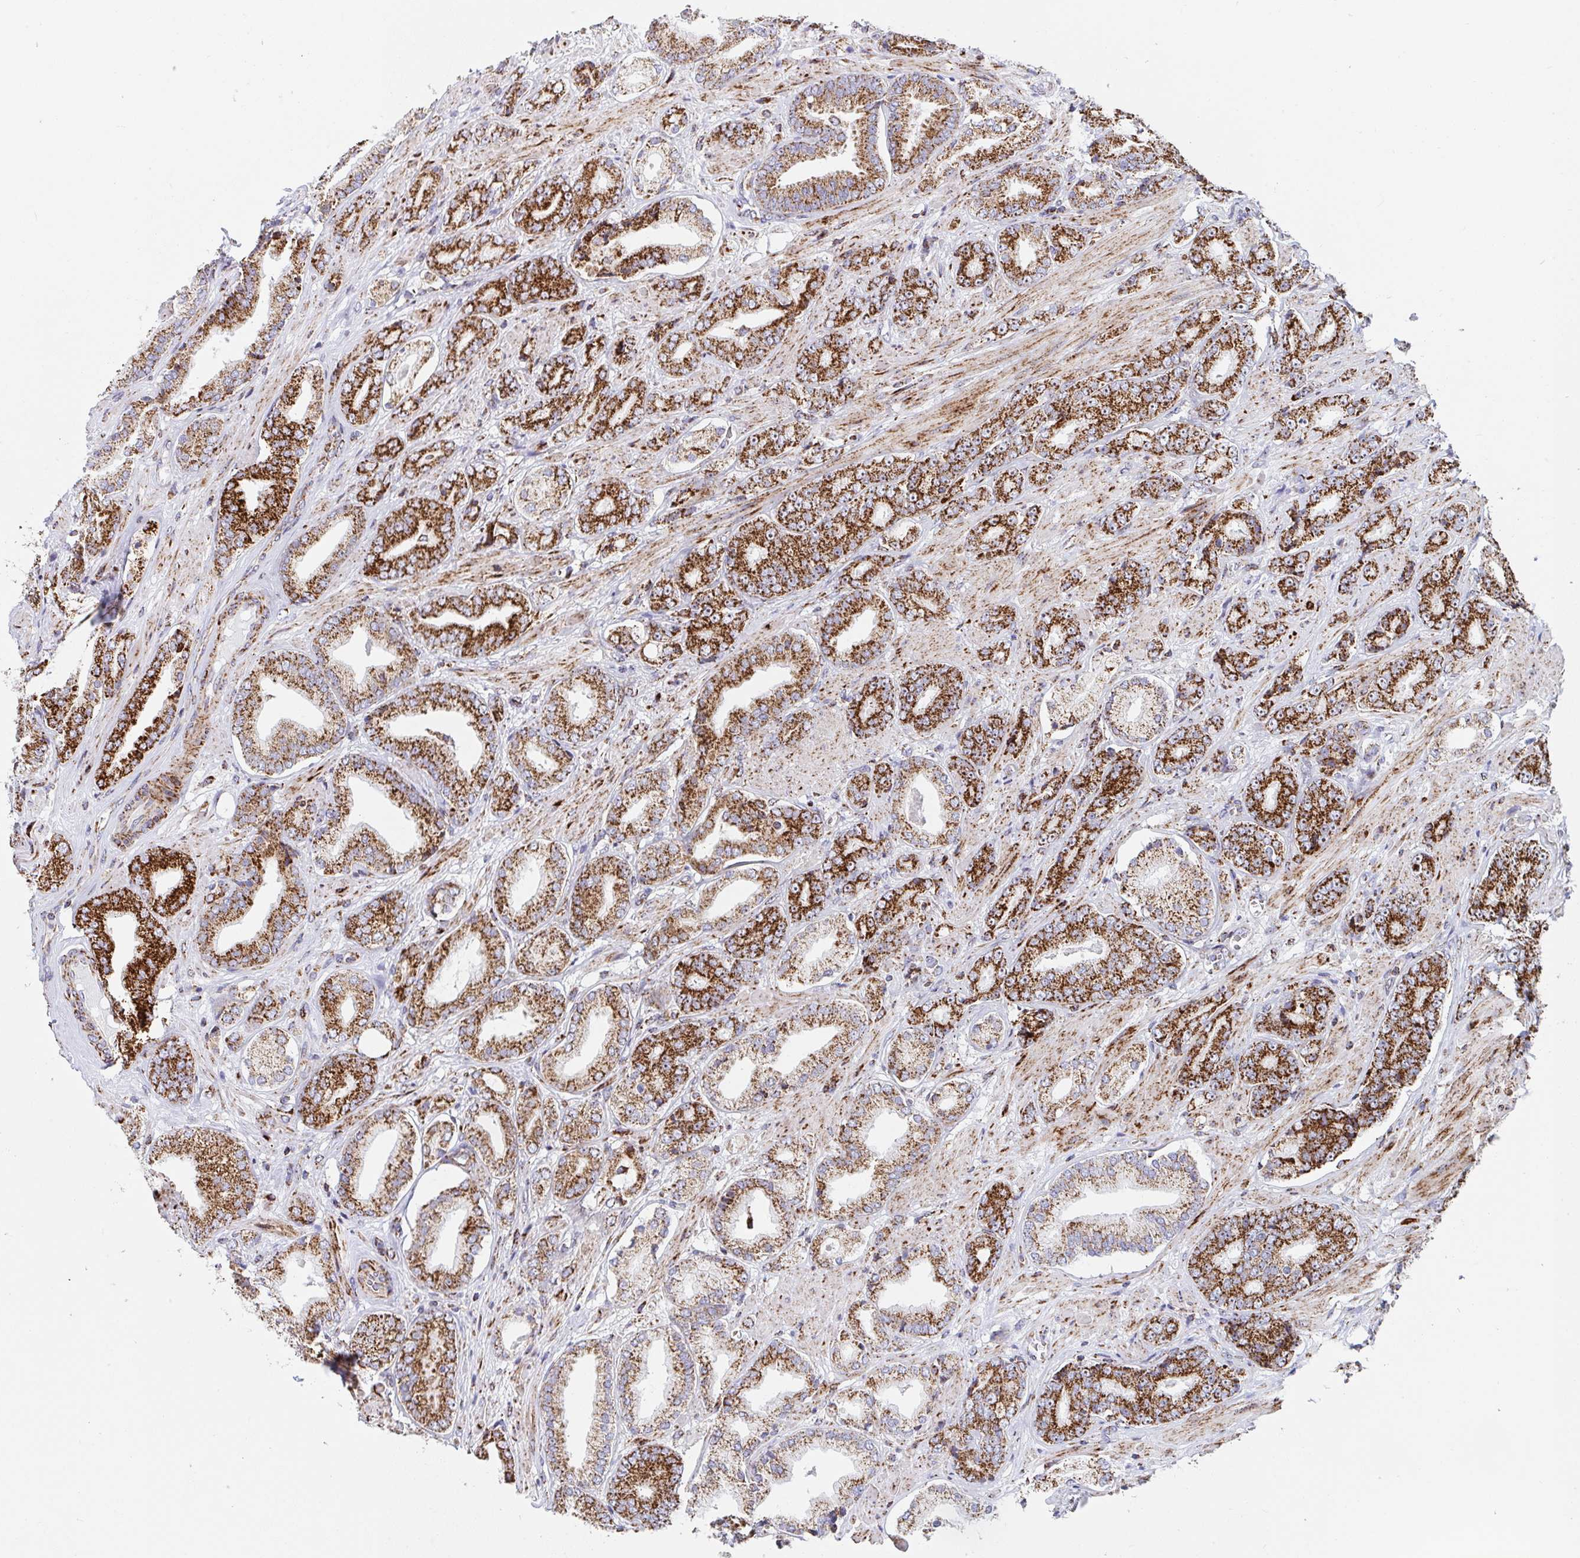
{"staining": {"intensity": "strong", "quantity": ">75%", "location": "cytoplasmic/membranous"}, "tissue": "prostate cancer", "cell_type": "Tumor cells", "image_type": "cancer", "snomed": [{"axis": "morphology", "description": "Adenocarcinoma, High grade"}, {"axis": "topography", "description": "Prostate"}], "caption": "The micrograph exhibits immunohistochemical staining of prostate cancer. There is strong cytoplasmic/membranous expression is appreciated in about >75% of tumor cells.", "gene": "ATP5MJ", "patient": {"sex": "male", "age": 56}}